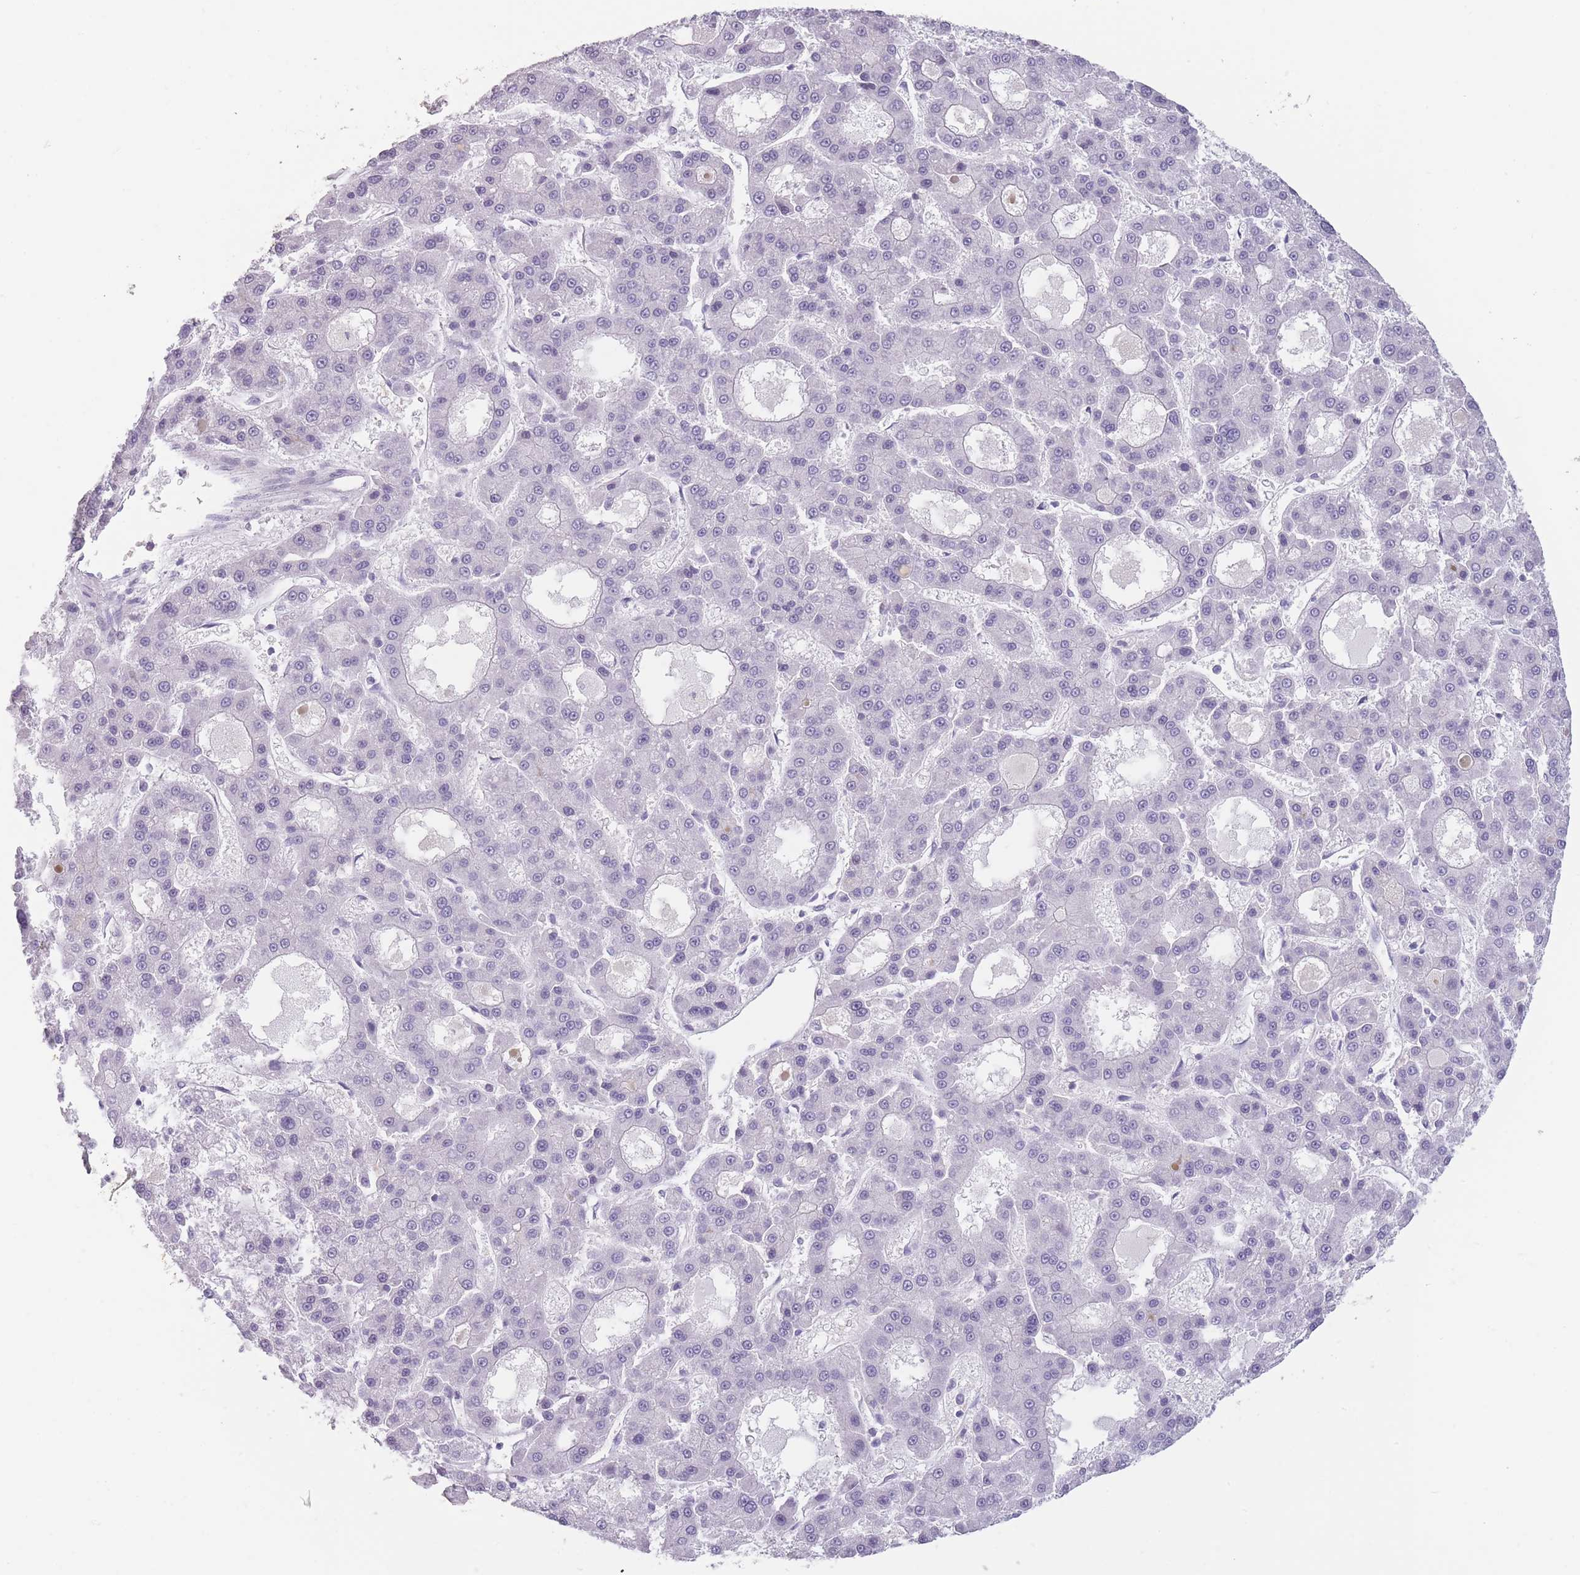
{"staining": {"intensity": "negative", "quantity": "none", "location": "none"}, "tissue": "liver cancer", "cell_type": "Tumor cells", "image_type": "cancer", "snomed": [{"axis": "morphology", "description": "Carcinoma, Hepatocellular, NOS"}, {"axis": "topography", "description": "Liver"}], "caption": "This is an immunohistochemistry image of human liver hepatocellular carcinoma. There is no expression in tumor cells.", "gene": "GGT1", "patient": {"sex": "male", "age": 70}}